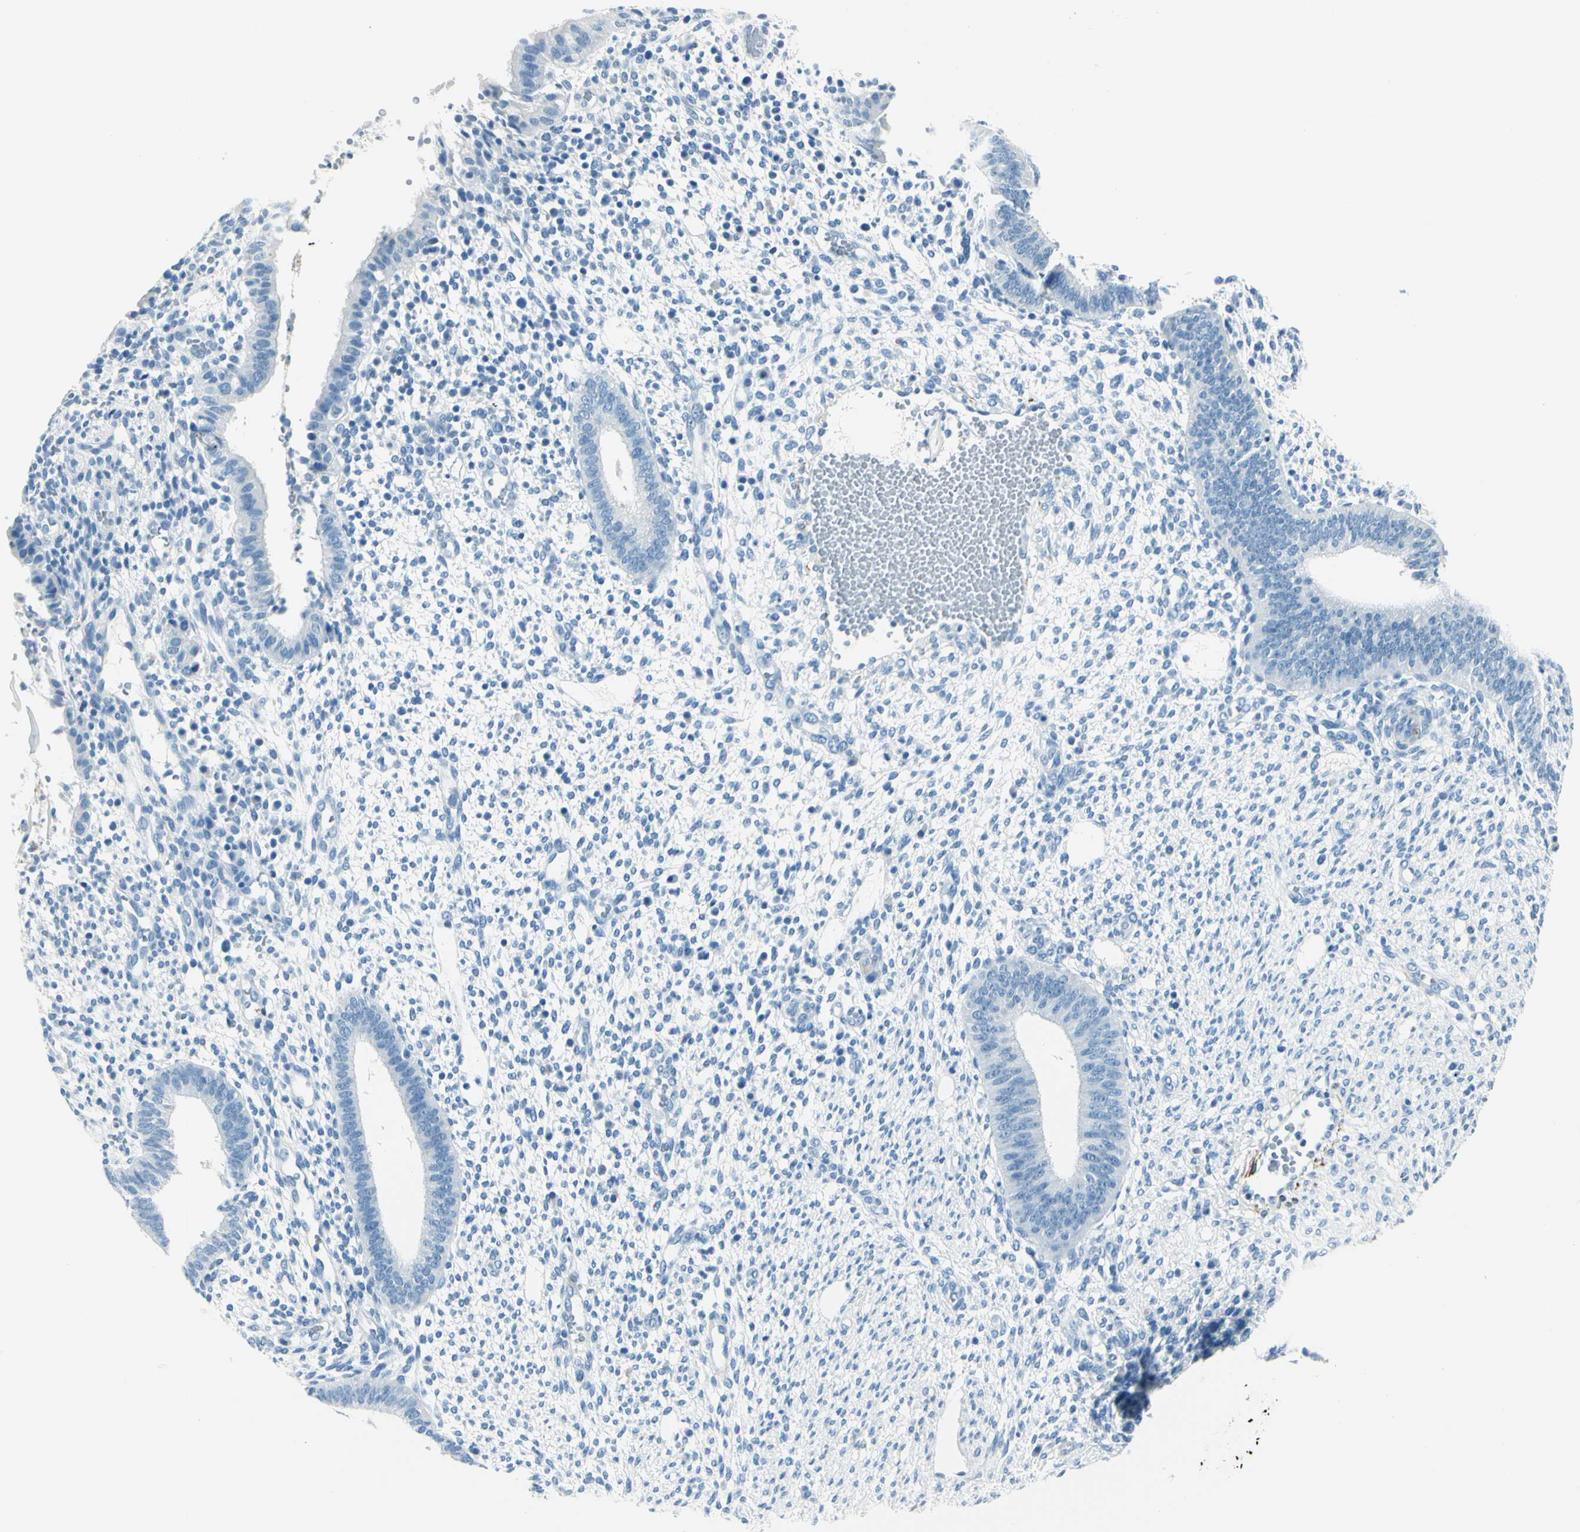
{"staining": {"intensity": "negative", "quantity": "none", "location": "none"}, "tissue": "endometrium", "cell_type": "Cells in endometrial stroma", "image_type": "normal", "snomed": [{"axis": "morphology", "description": "Normal tissue, NOS"}, {"axis": "topography", "description": "Endometrium"}], "caption": "This is an IHC micrograph of unremarkable human endometrium. There is no positivity in cells in endometrial stroma.", "gene": "CDH15", "patient": {"sex": "female", "age": 35}}